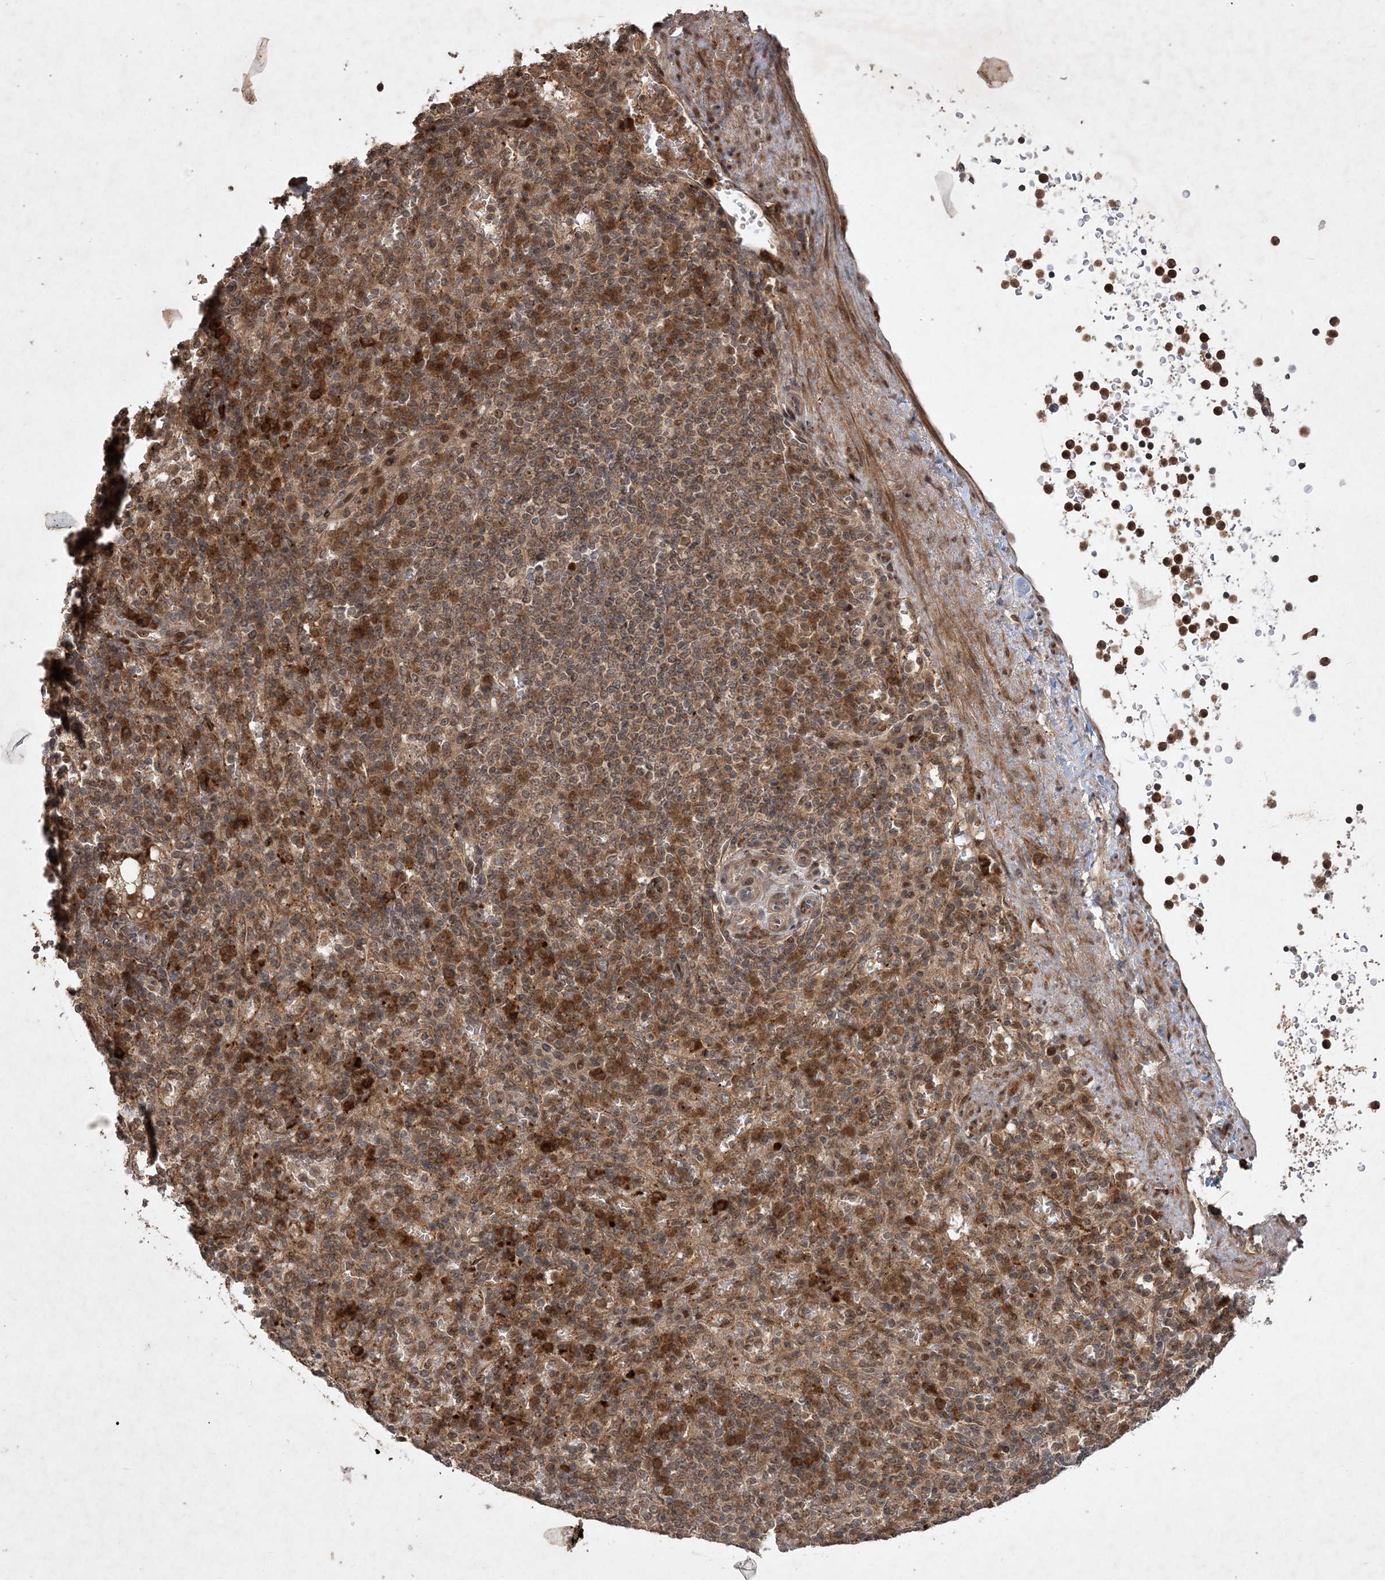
{"staining": {"intensity": "strong", "quantity": "25%-75%", "location": "cytoplasmic/membranous,nuclear"}, "tissue": "spleen", "cell_type": "Cells in red pulp", "image_type": "normal", "snomed": [{"axis": "morphology", "description": "Normal tissue, NOS"}, {"axis": "topography", "description": "Spleen"}], "caption": "Spleen stained for a protein reveals strong cytoplasmic/membranous,nuclear positivity in cells in red pulp. Using DAB (3,3'-diaminobenzidine) (brown) and hematoxylin (blue) stains, captured at high magnification using brightfield microscopy.", "gene": "UBR3", "patient": {"sex": "female", "age": 74}}